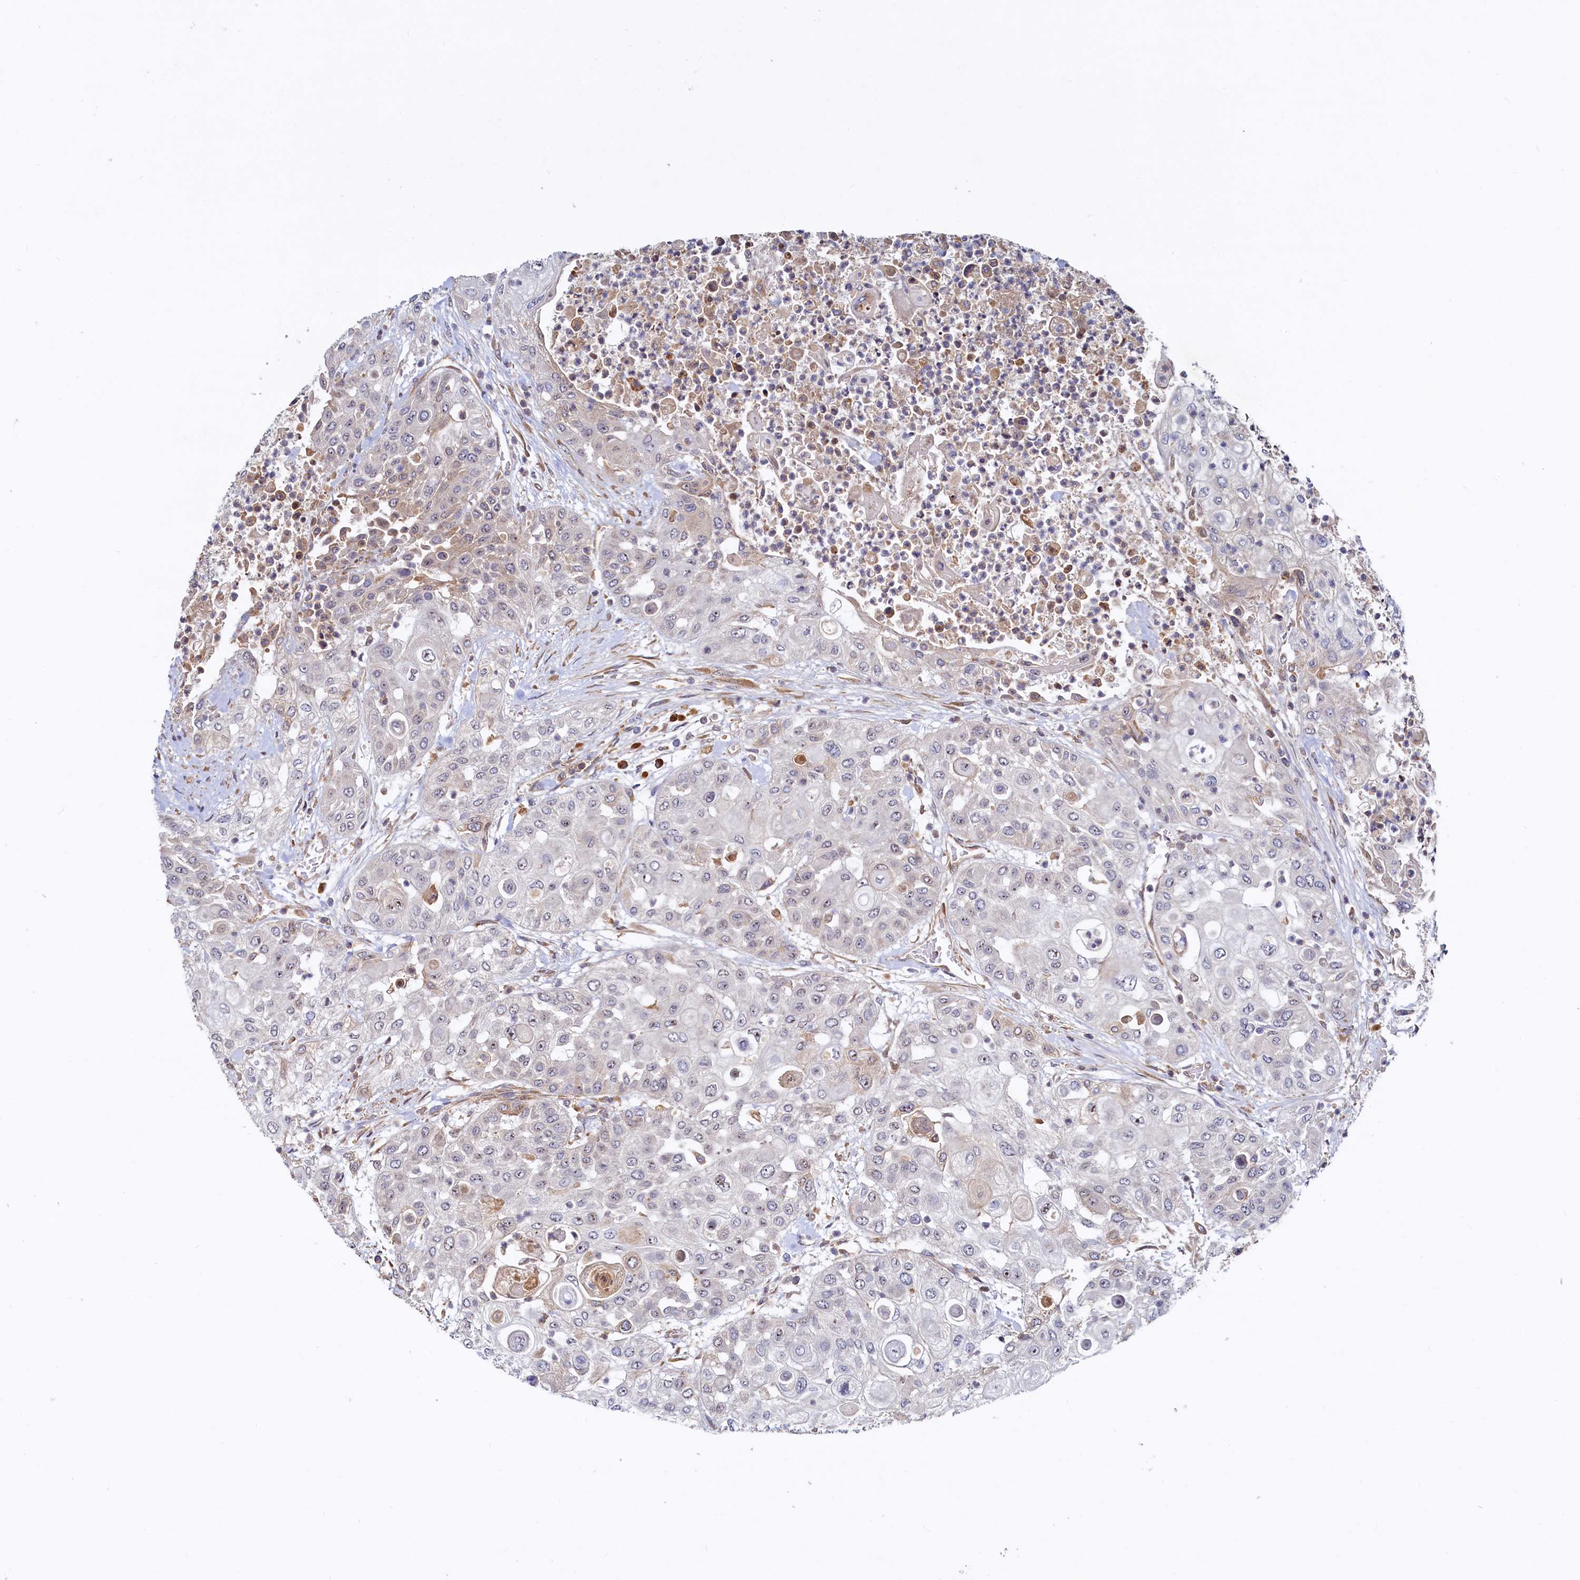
{"staining": {"intensity": "negative", "quantity": "none", "location": "none"}, "tissue": "urothelial cancer", "cell_type": "Tumor cells", "image_type": "cancer", "snomed": [{"axis": "morphology", "description": "Urothelial carcinoma, High grade"}, {"axis": "topography", "description": "Urinary bladder"}], "caption": "IHC of human urothelial cancer demonstrates no expression in tumor cells.", "gene": "RGS7BP", "patient": {"sex": "female", "age": 79}}